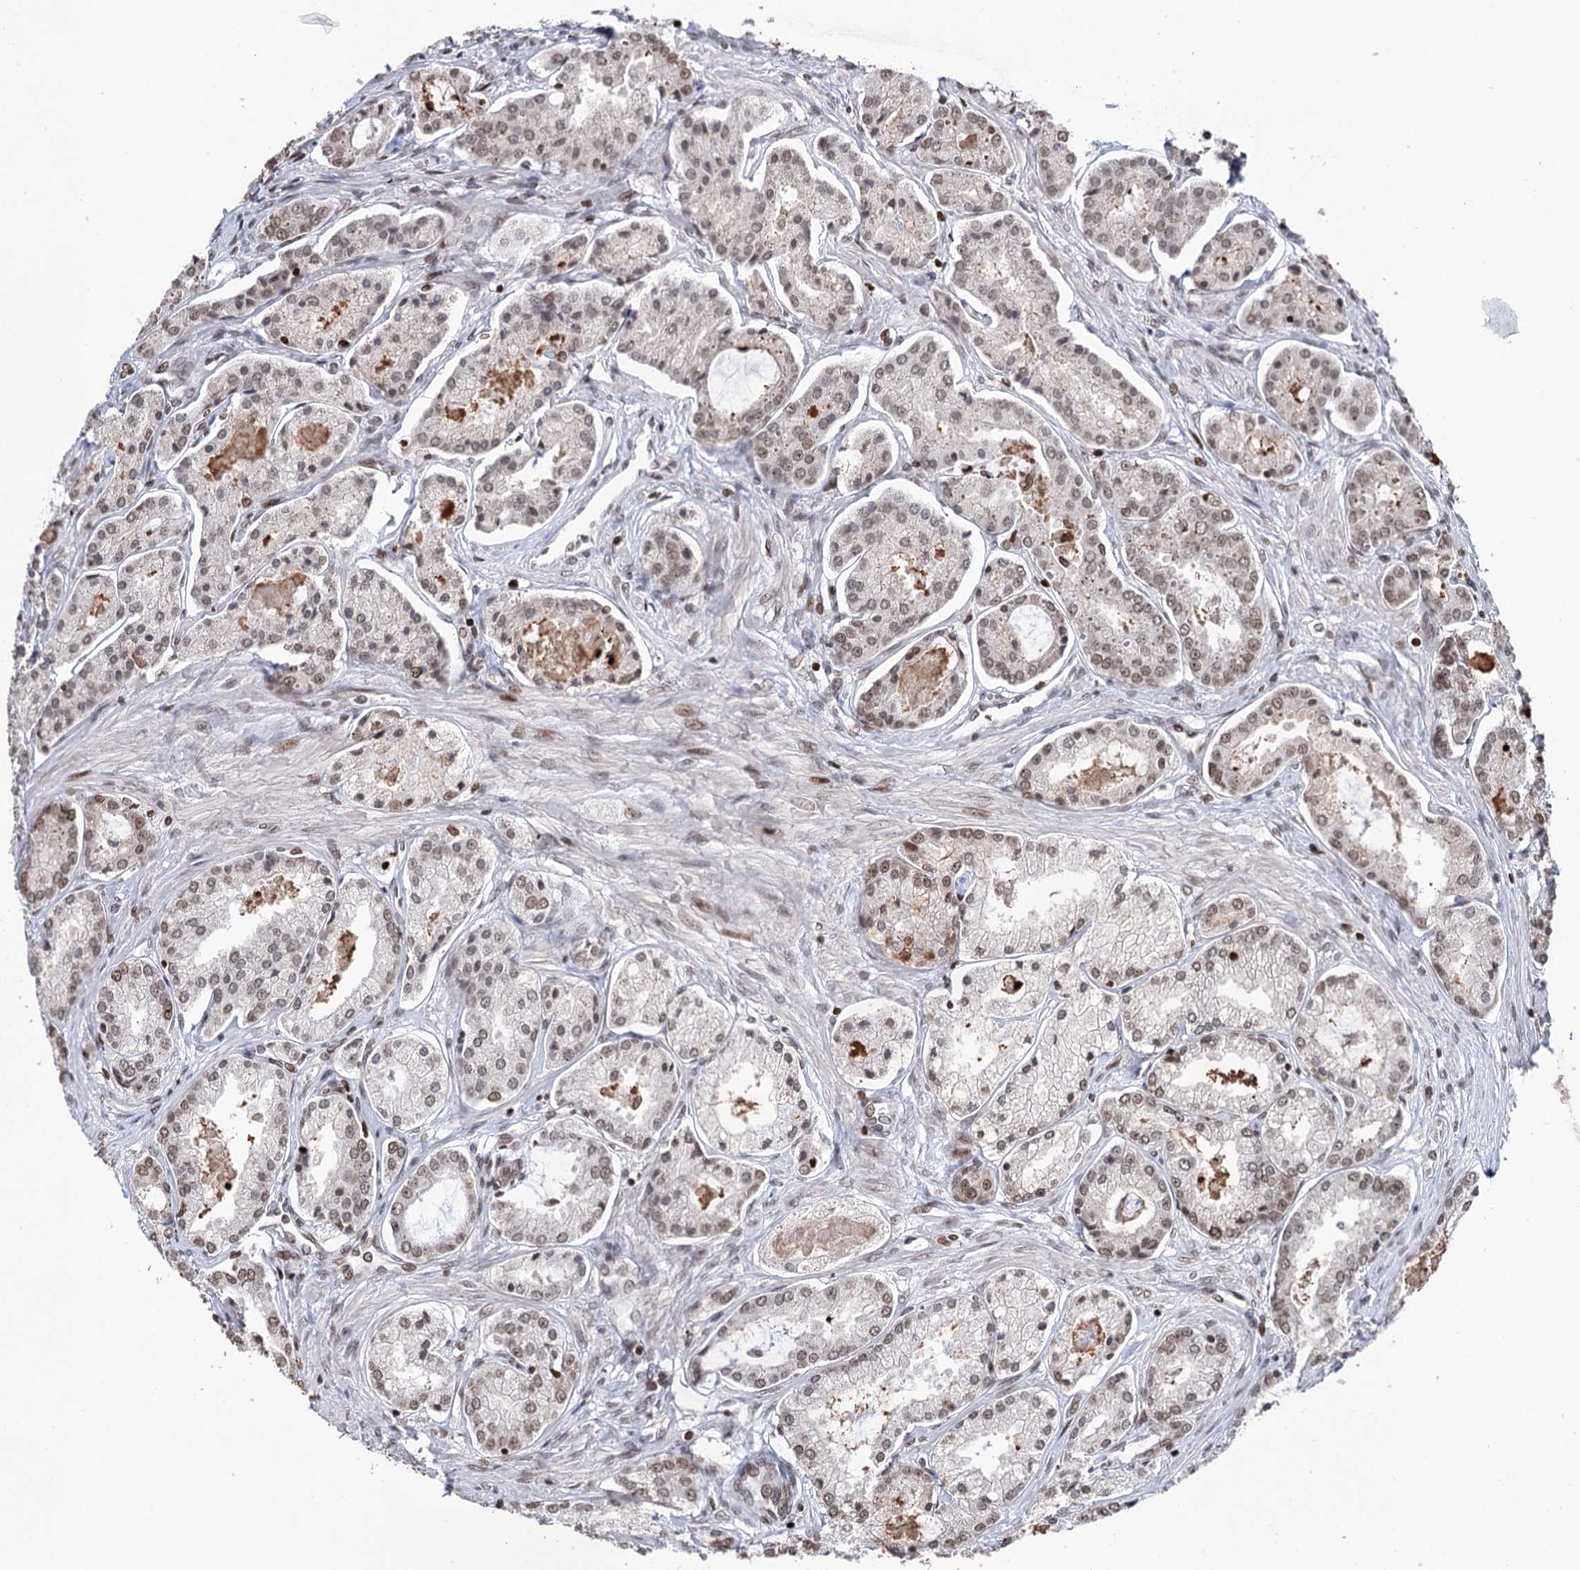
{"staining": {"intensity": "weak", "quantity": ">75%", "location": "nuclear"}, "tissue": "prostate cancer", "cell_type": "Tumor cells", "image_type": "cancer", "snomed": [{"axis": "morphology", "description": "Adenocarcinoma, Low grade"}, {"axis": "topography", "description": "Prostate"}], "caption": "A brown stain shows weak nuclear staining of a protein in human prostate cancer tumor cells.", "gene": "CCDC77", "patient": {"sex": "male", "age": 68}}